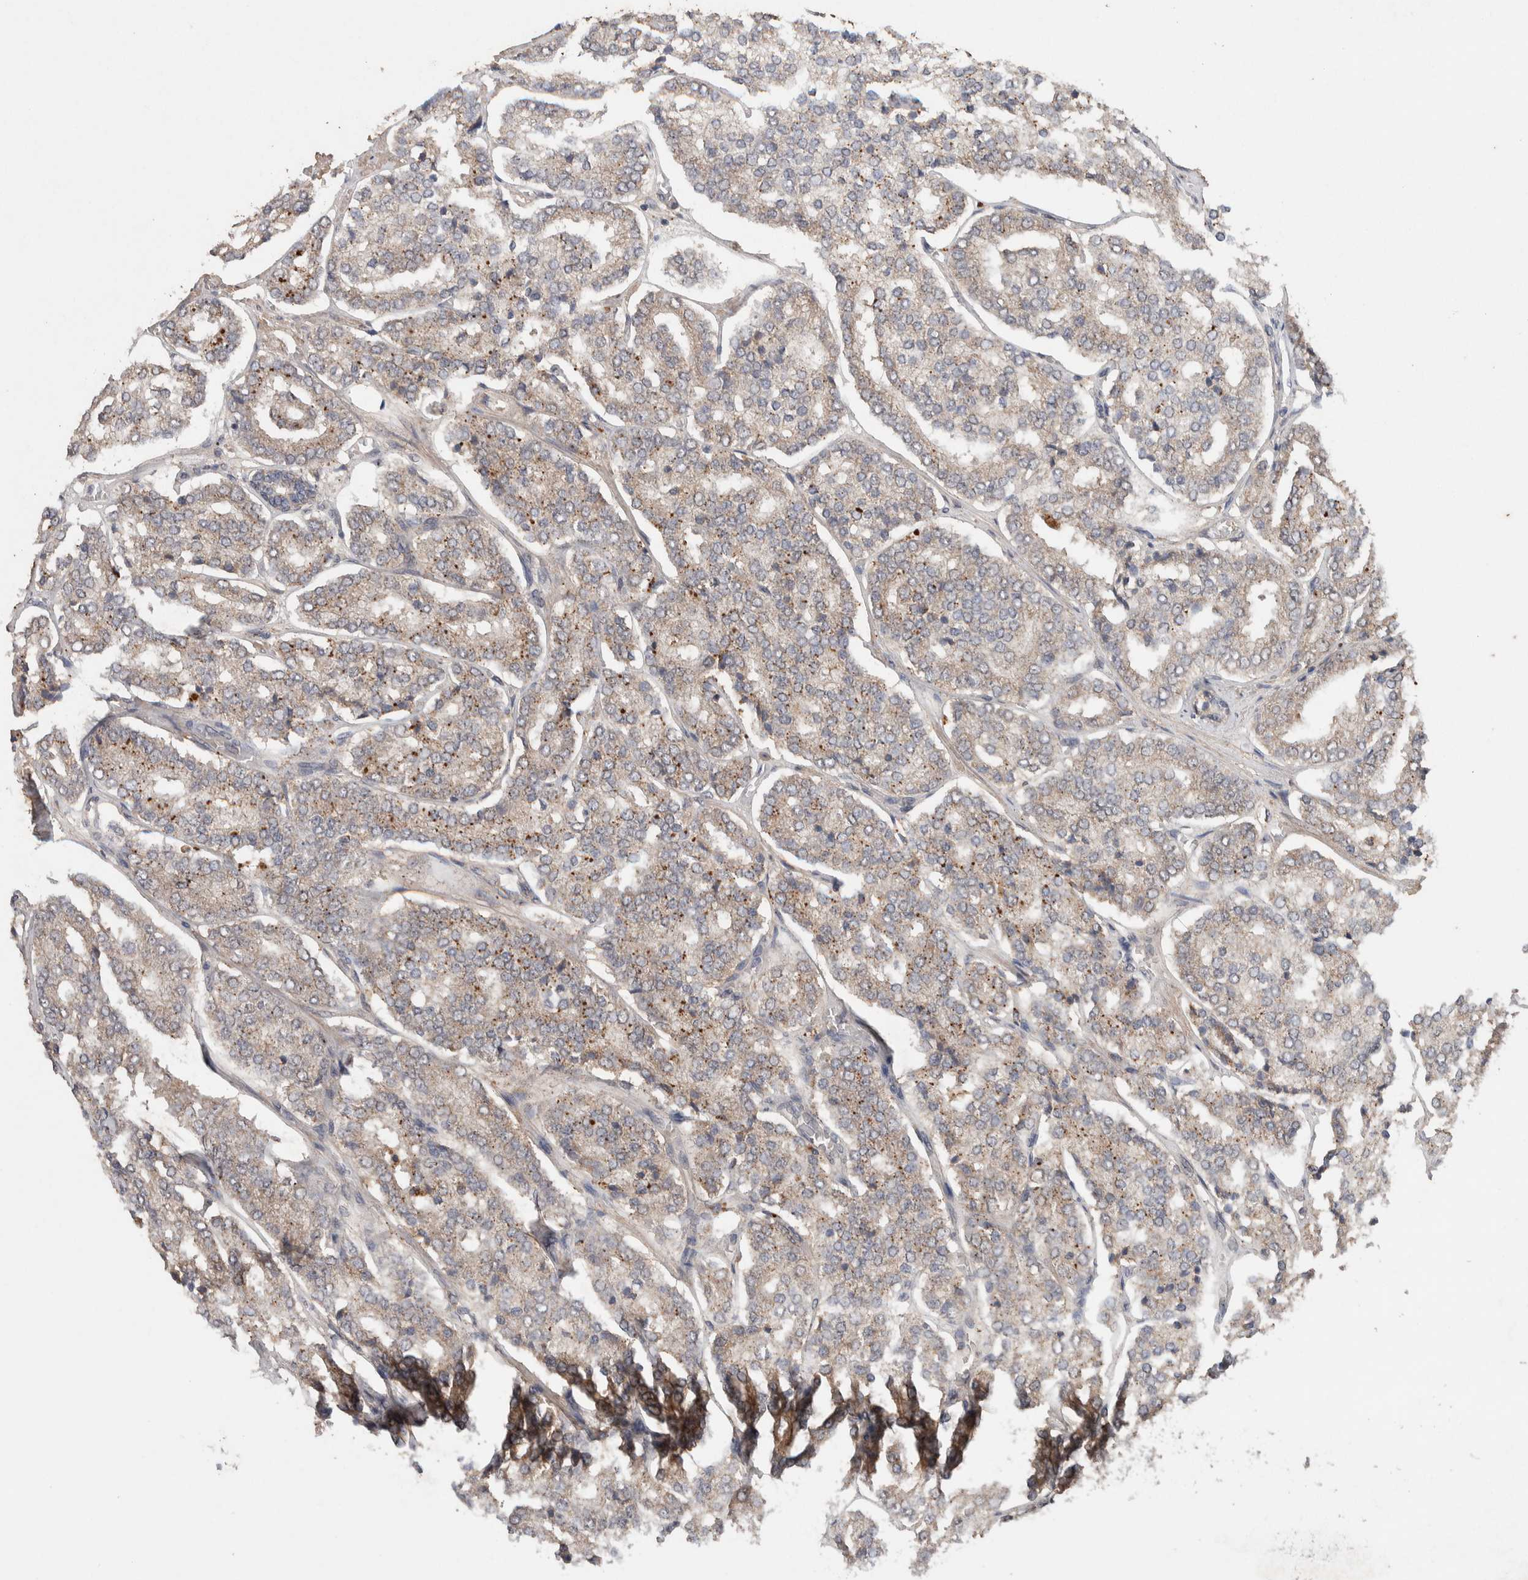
{"staining": {"intensity": "weak", "quantity": ">75%", "location": "cytoplasmic/membranous"}, "tissue": "prostate cancer", "cell_type": "Tumor cells", "image_type": "cancer", "snomed": [{"axis": "morphology", "description": "Adenocarcinoma, High grade"}, {"axis": "topography", "description": "Prostate"}], "caption": "There is low levels of weak cytoplasmic/membranous expression in tumor cells of prostate cancer (adenocarcinoma (high-grade)), as demonstrated by immunohistochemical staining (brown color).", "gene": "KCNJ5", "patient": {"sex": "male", "age": 65}}